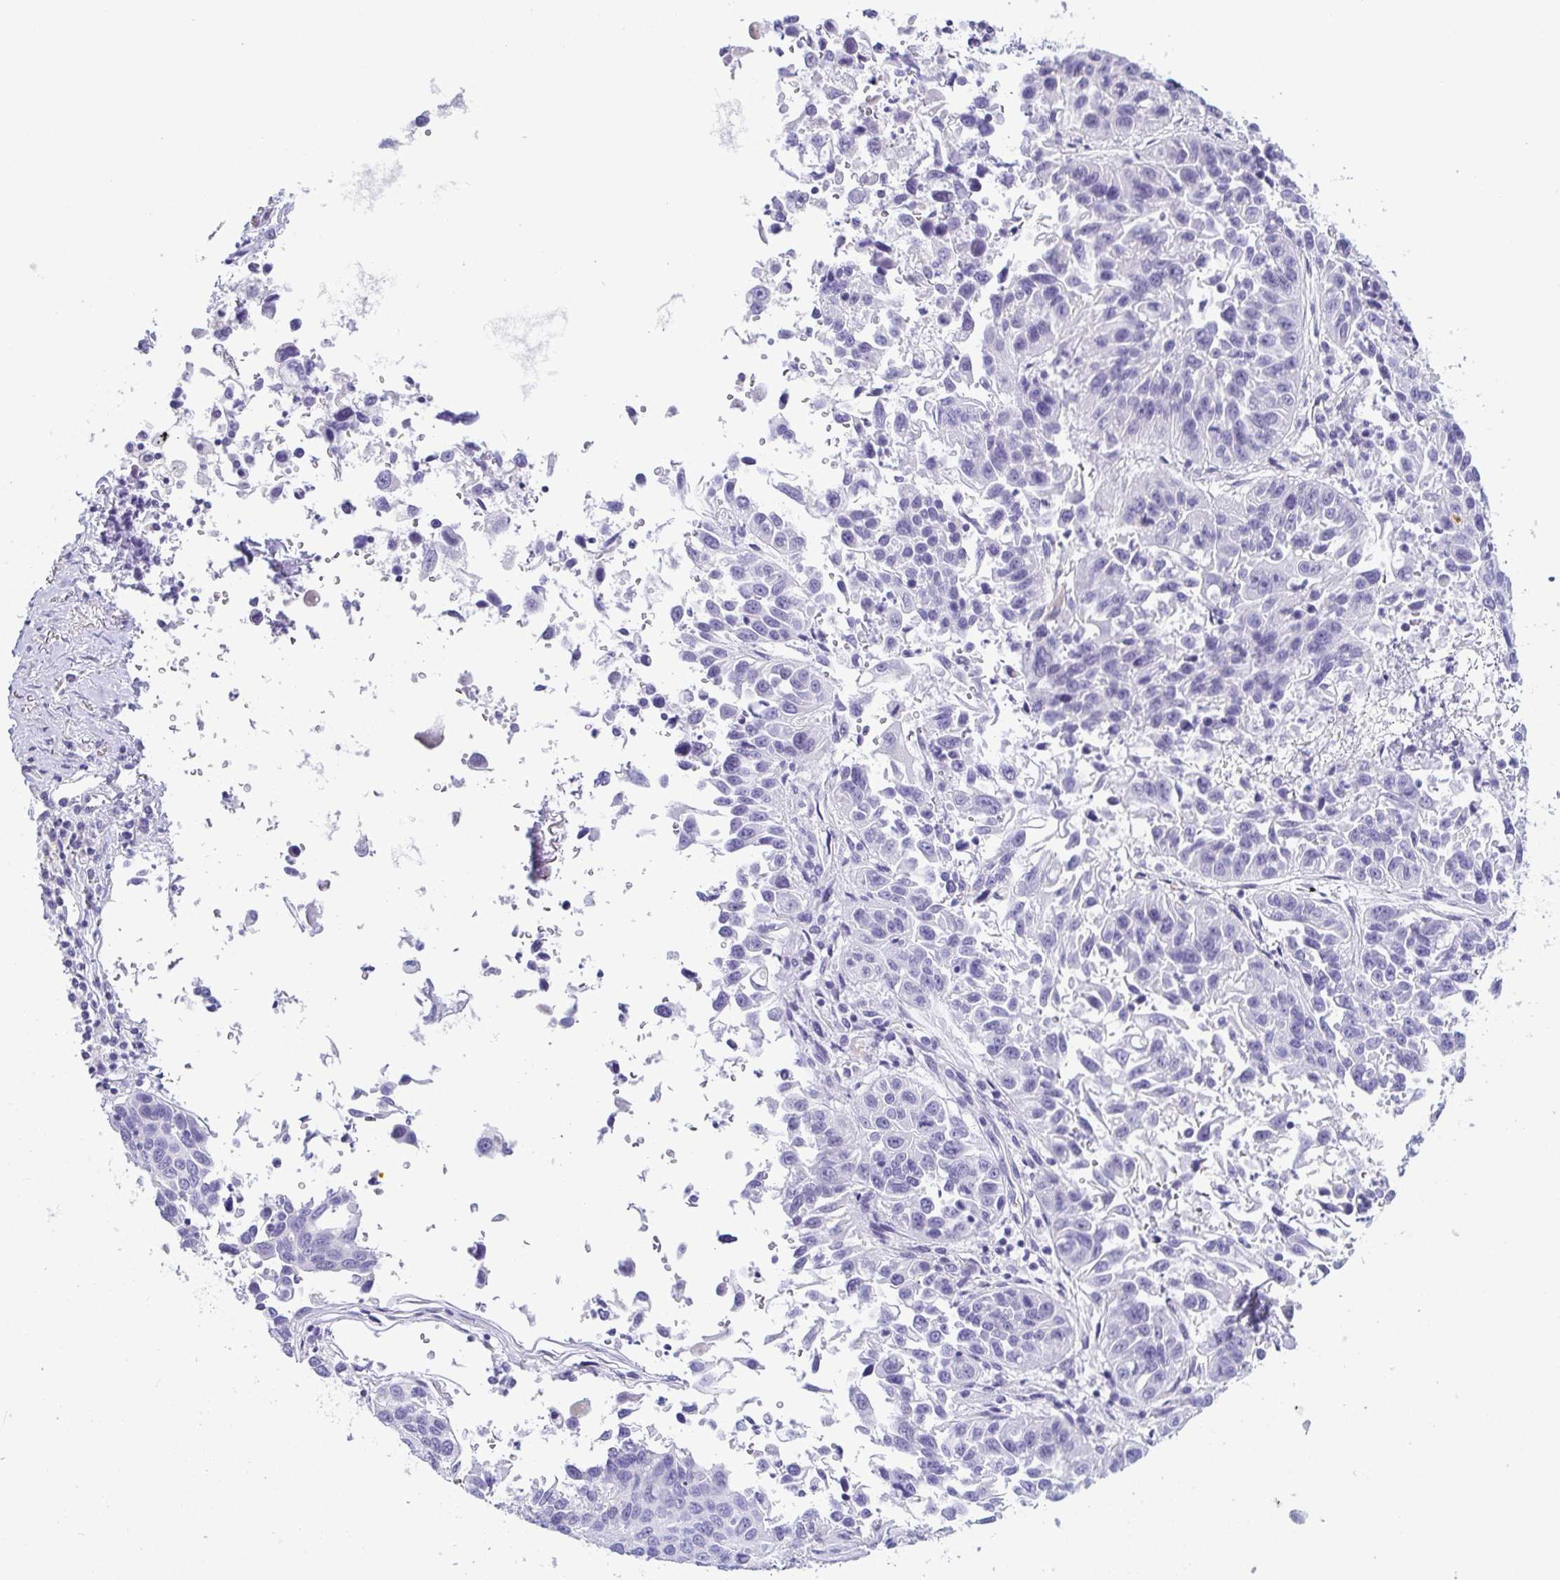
{"staining": {"intensity": "negative", "quantity": "none", "location": "none"}, "tissue": "lung cancer", "cell_type": "Tumor cells", "image_type": "cancer", "snomed": [{"axis": "morphology", "description": "Squamous cell carcinoma, NOS"}, {"axis": "topography", "description": "Lung"}], "caption": "Human lung cancer stained for a protein using immunohistochemistry exhibits no staining in tumor cells.", "gene": "PRR27", "patient": {"sex": "female", "age": 61}}